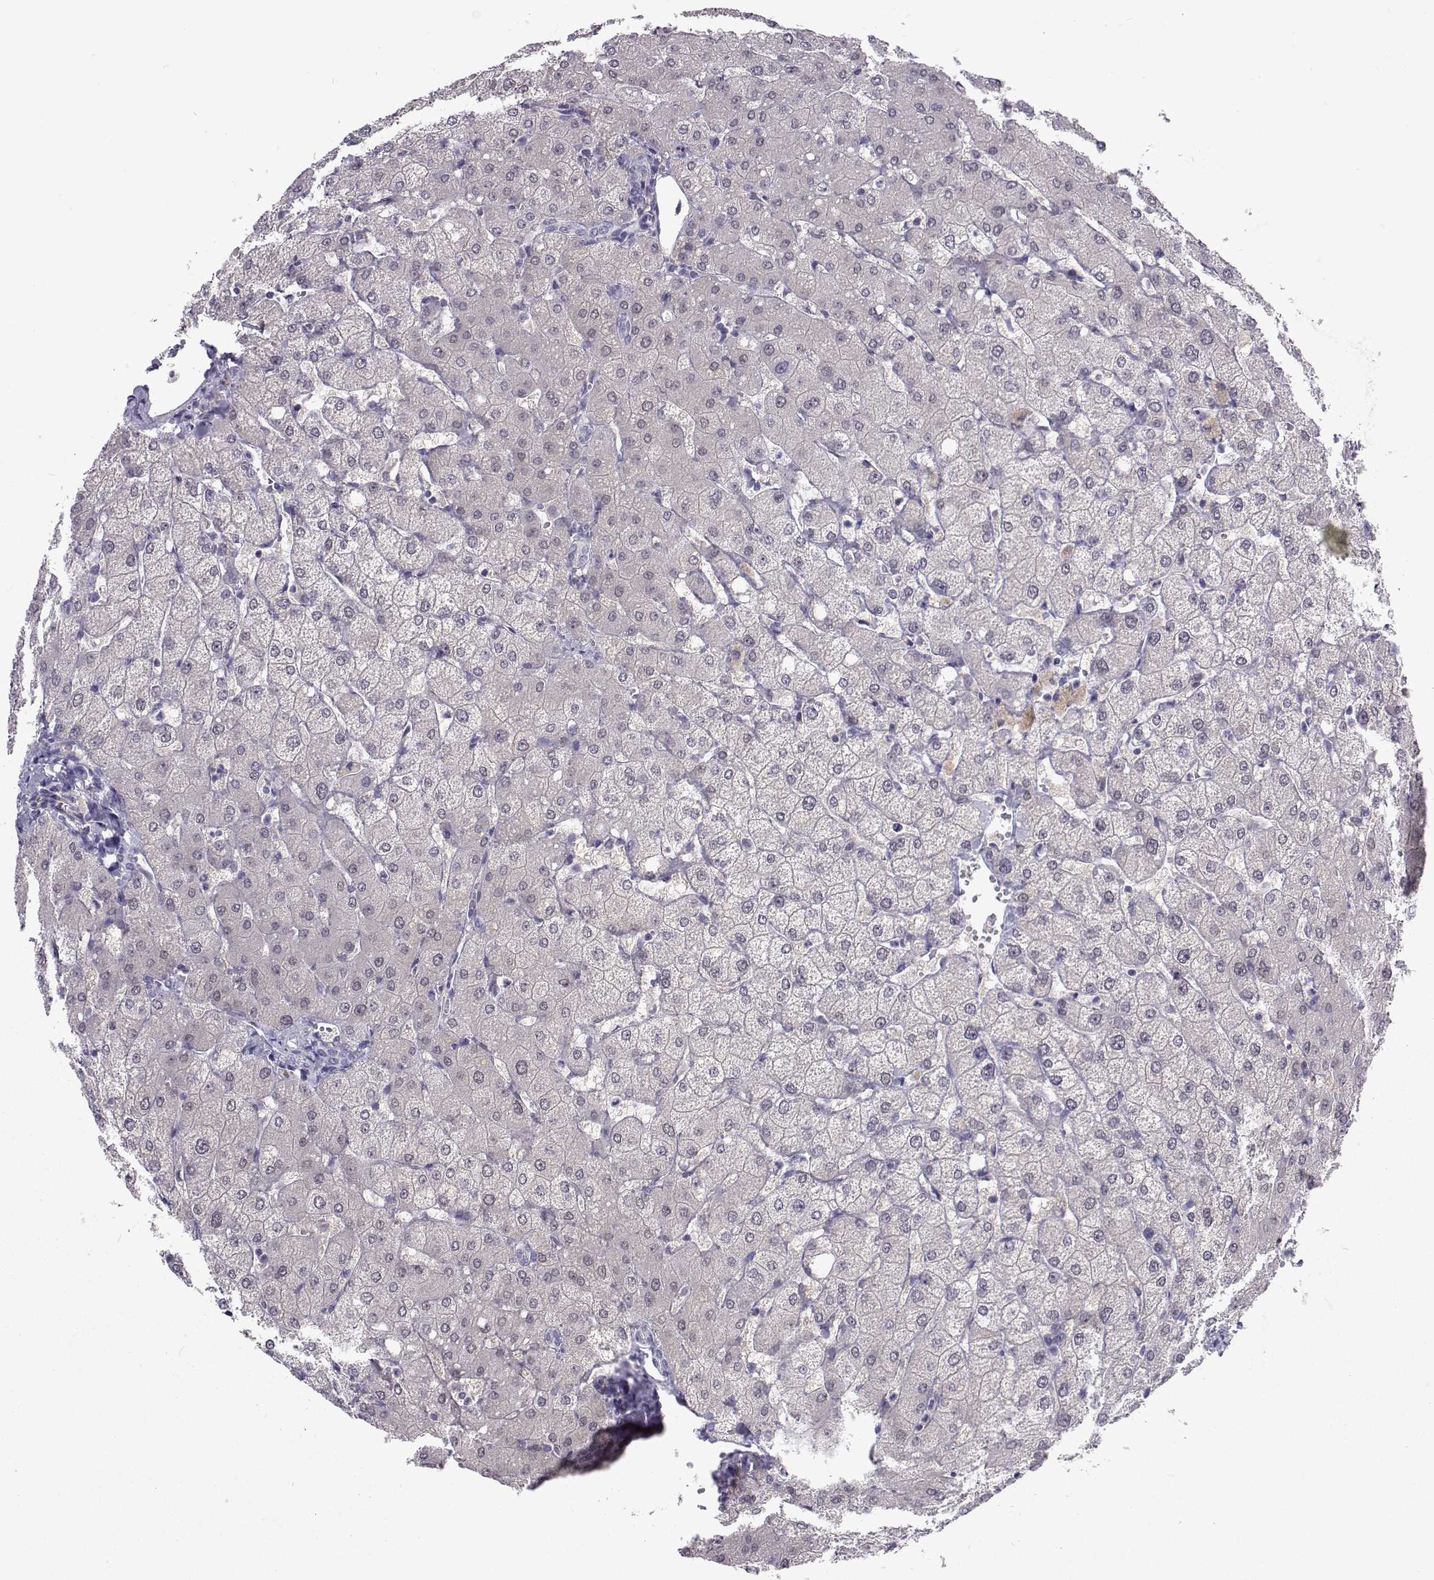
{"staining": {"intensity": "negative", "quantity": "none", "location": "none"}, "tissue": "liver", "cell_type": "Cholangiocytes", "image_type": "normal", "snomed": [{"axis": "morphology", "description": "Normal tissue, NOS"}, {"axis": "topography", "description": "Liver"}], "caption": "The micrograph displays no significant positivity in cholangiocytes of liver.", "gene": "GALM", "patient": {"sex": "female", "age": 54}}